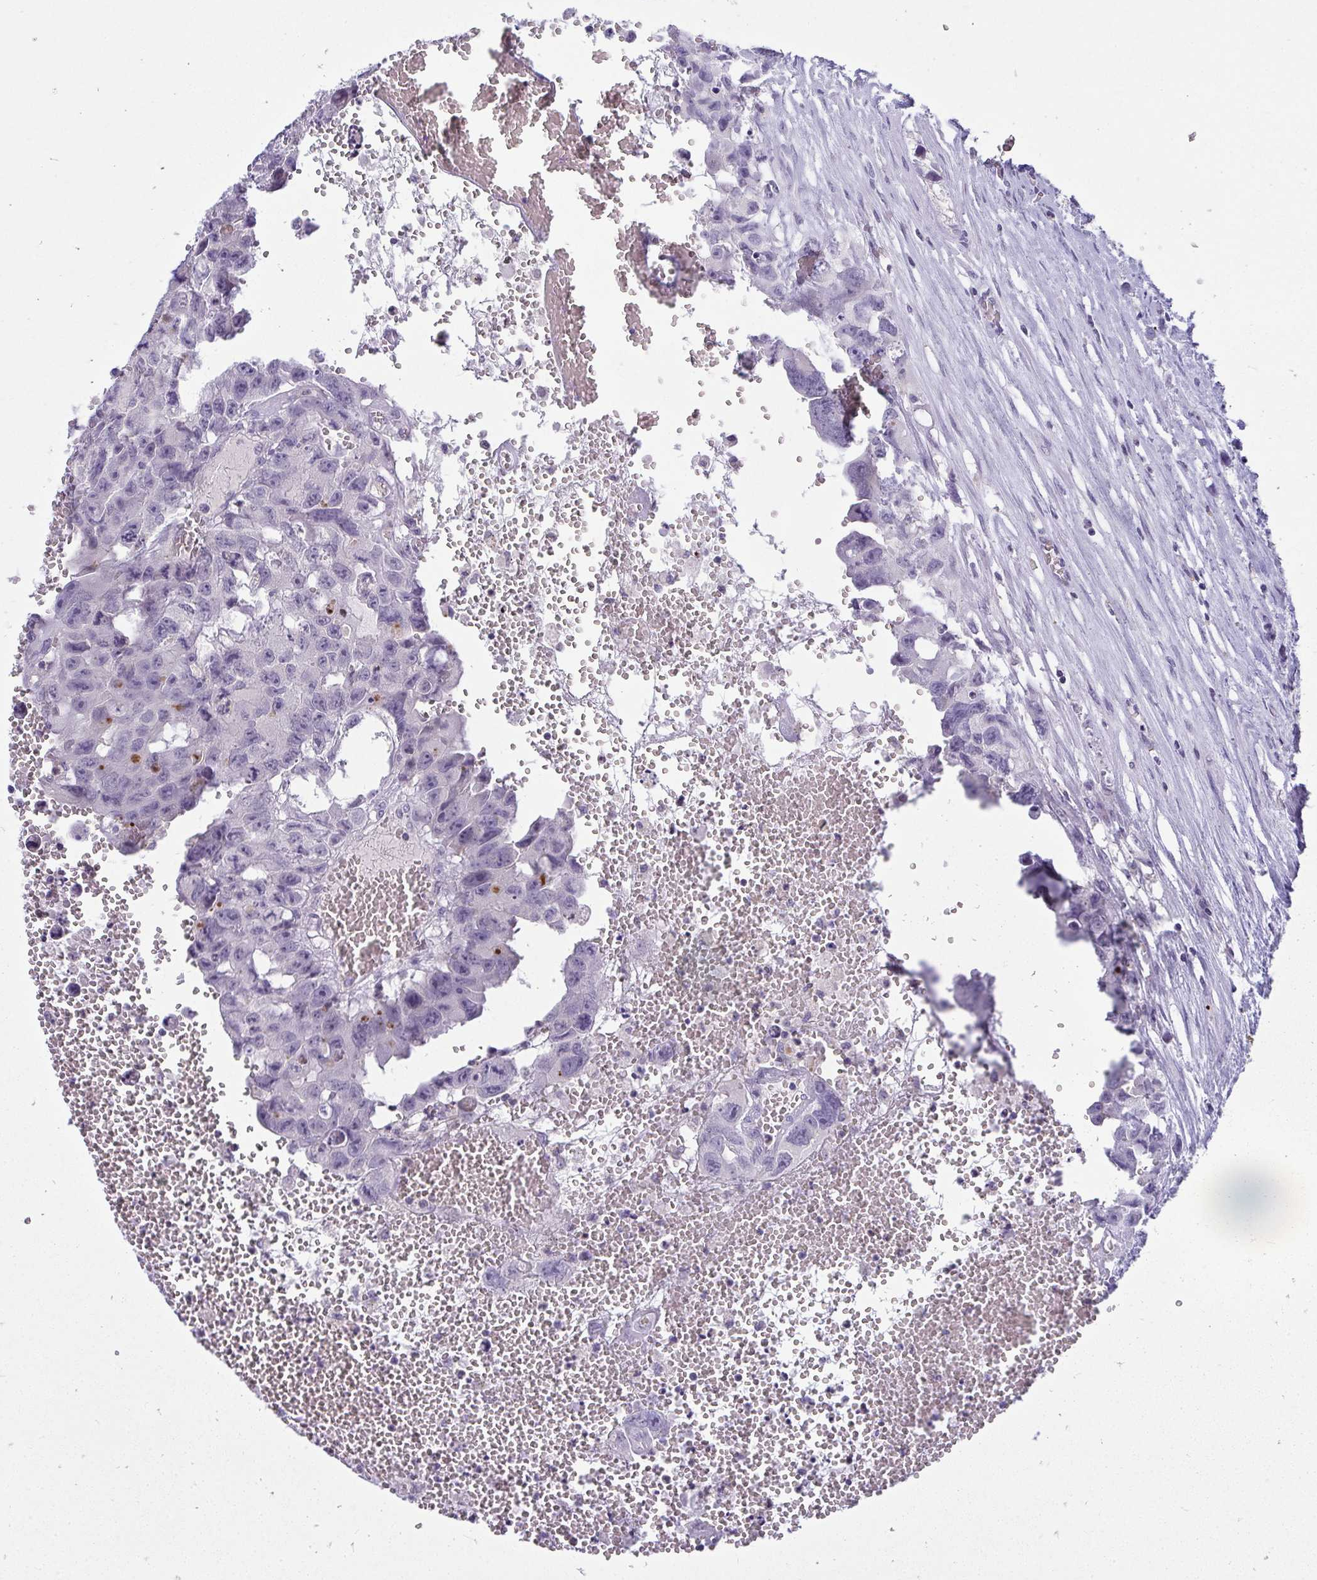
{"staining": {"intensity": "weak", "quantity": "<25%", "location": "cytoplasmic/membranous"}, "tissue": "testis cancer", "cell_type": "Tumor cells", "image_type": "cancer", "snomed": [{"axis": "morphology", "description": "Seminoma, NOS"}, {"axis": "topography", "description": "Testis"}], "caption": "Testis seminoma was stained to show a protein in brown. There is no significant expression in tumor cells.", "gene": "VPS4B", "patient": {"sex": "male", "age": 26}}